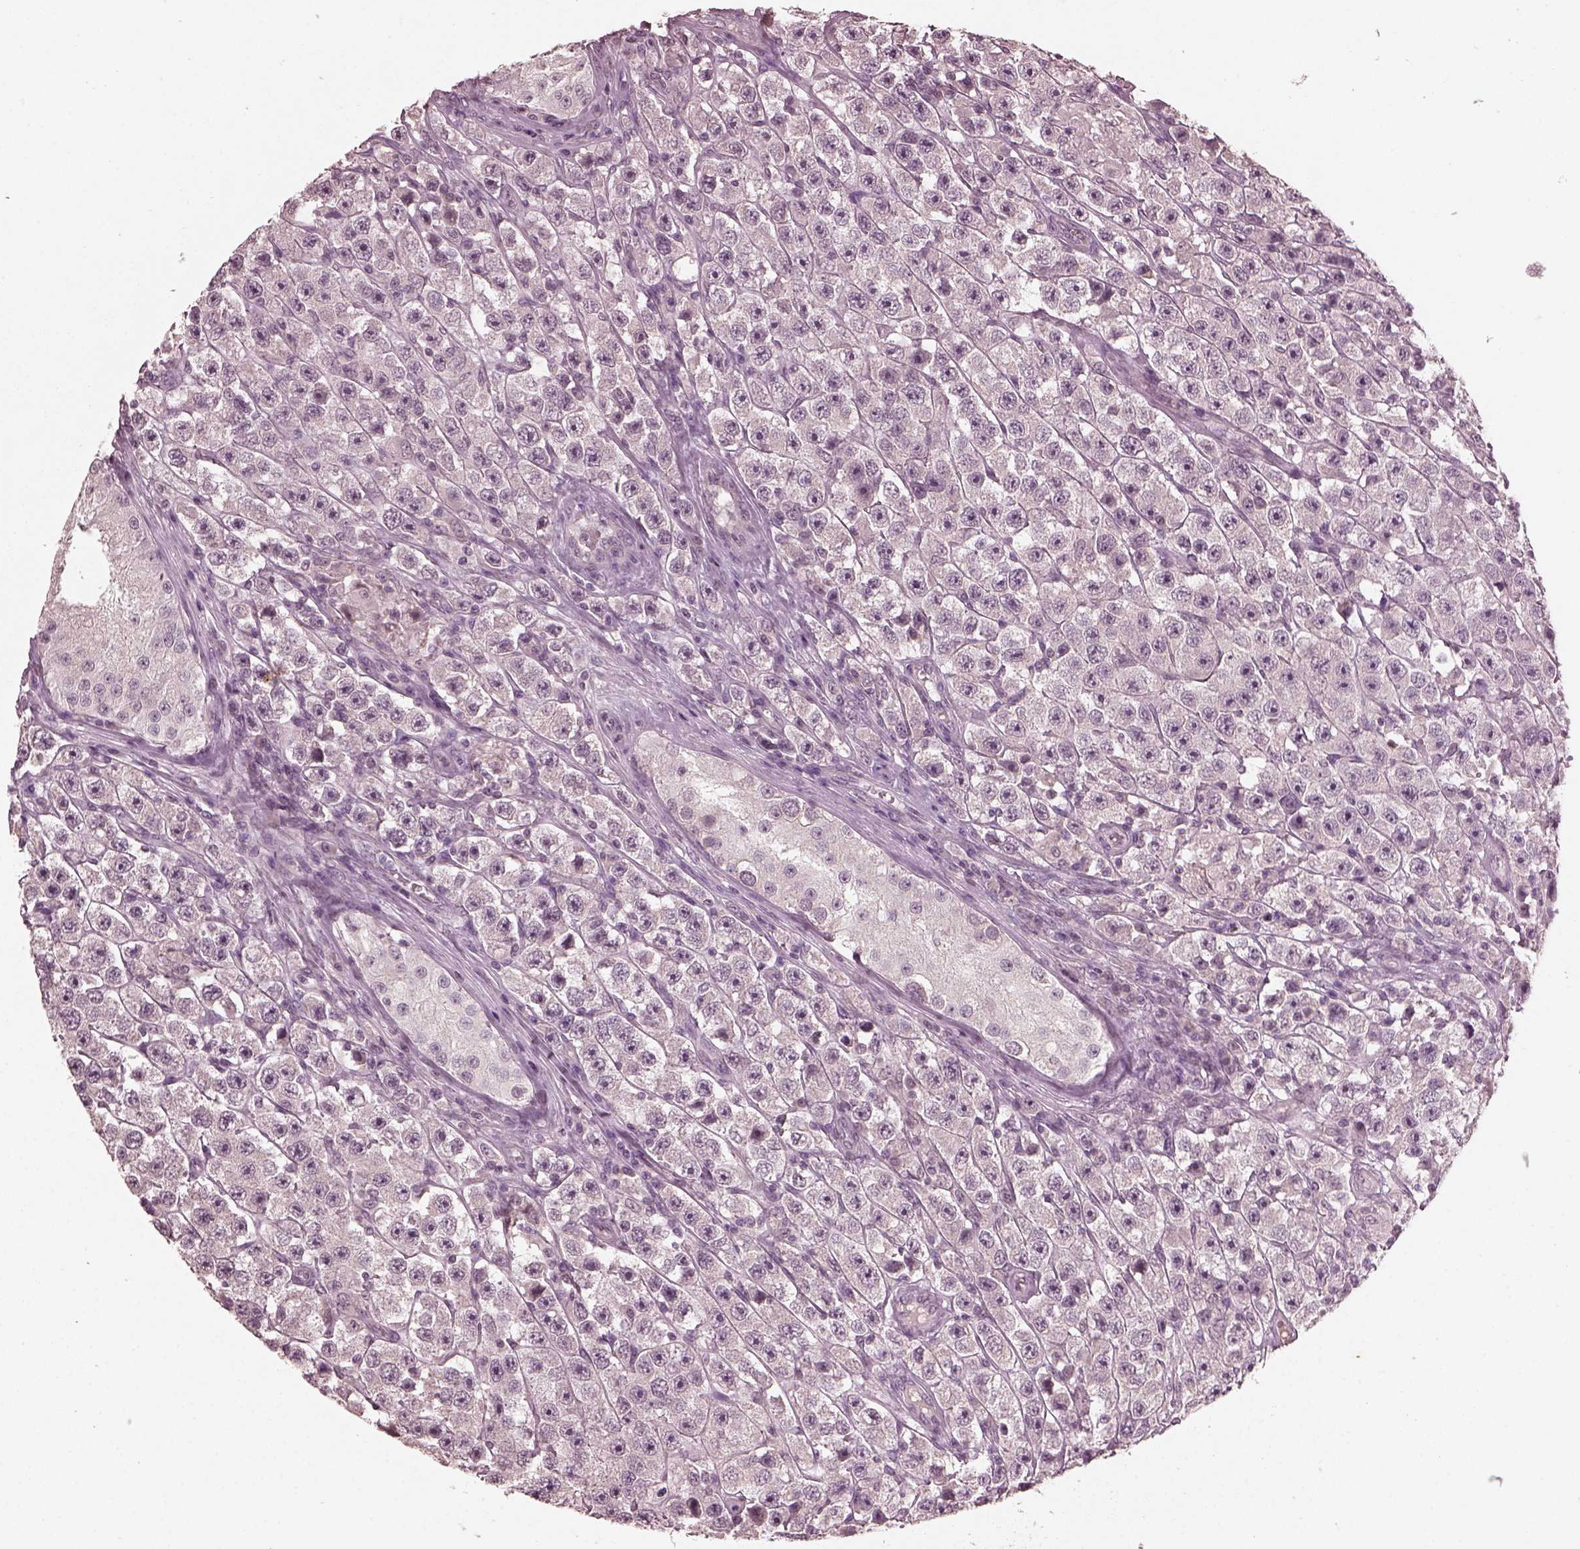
{"staining": {"intensity": "negative", "quantity": "none", "location": "none"}, "tissue": "testis cancer", "cell_type": "Tumor cells", "image_type": "cancer", "snomed": [{"axis": "morphology", "description": "Seminoma, NOS"}, {"axis": "topography", "description": "Testis"}], "caption": "An immunohistochemistry histopathology image of testis seminoma is shown. There is no staining in tumor cells of testis seminoma. Brightfield microscopy of IHC stained with DAB (3,3'-diaminobenzidine) (brown) and hematoxylin (blue), captured at high magnification.", "gene": "RGS7", "patient": {"sex": "male", "age": 45}}